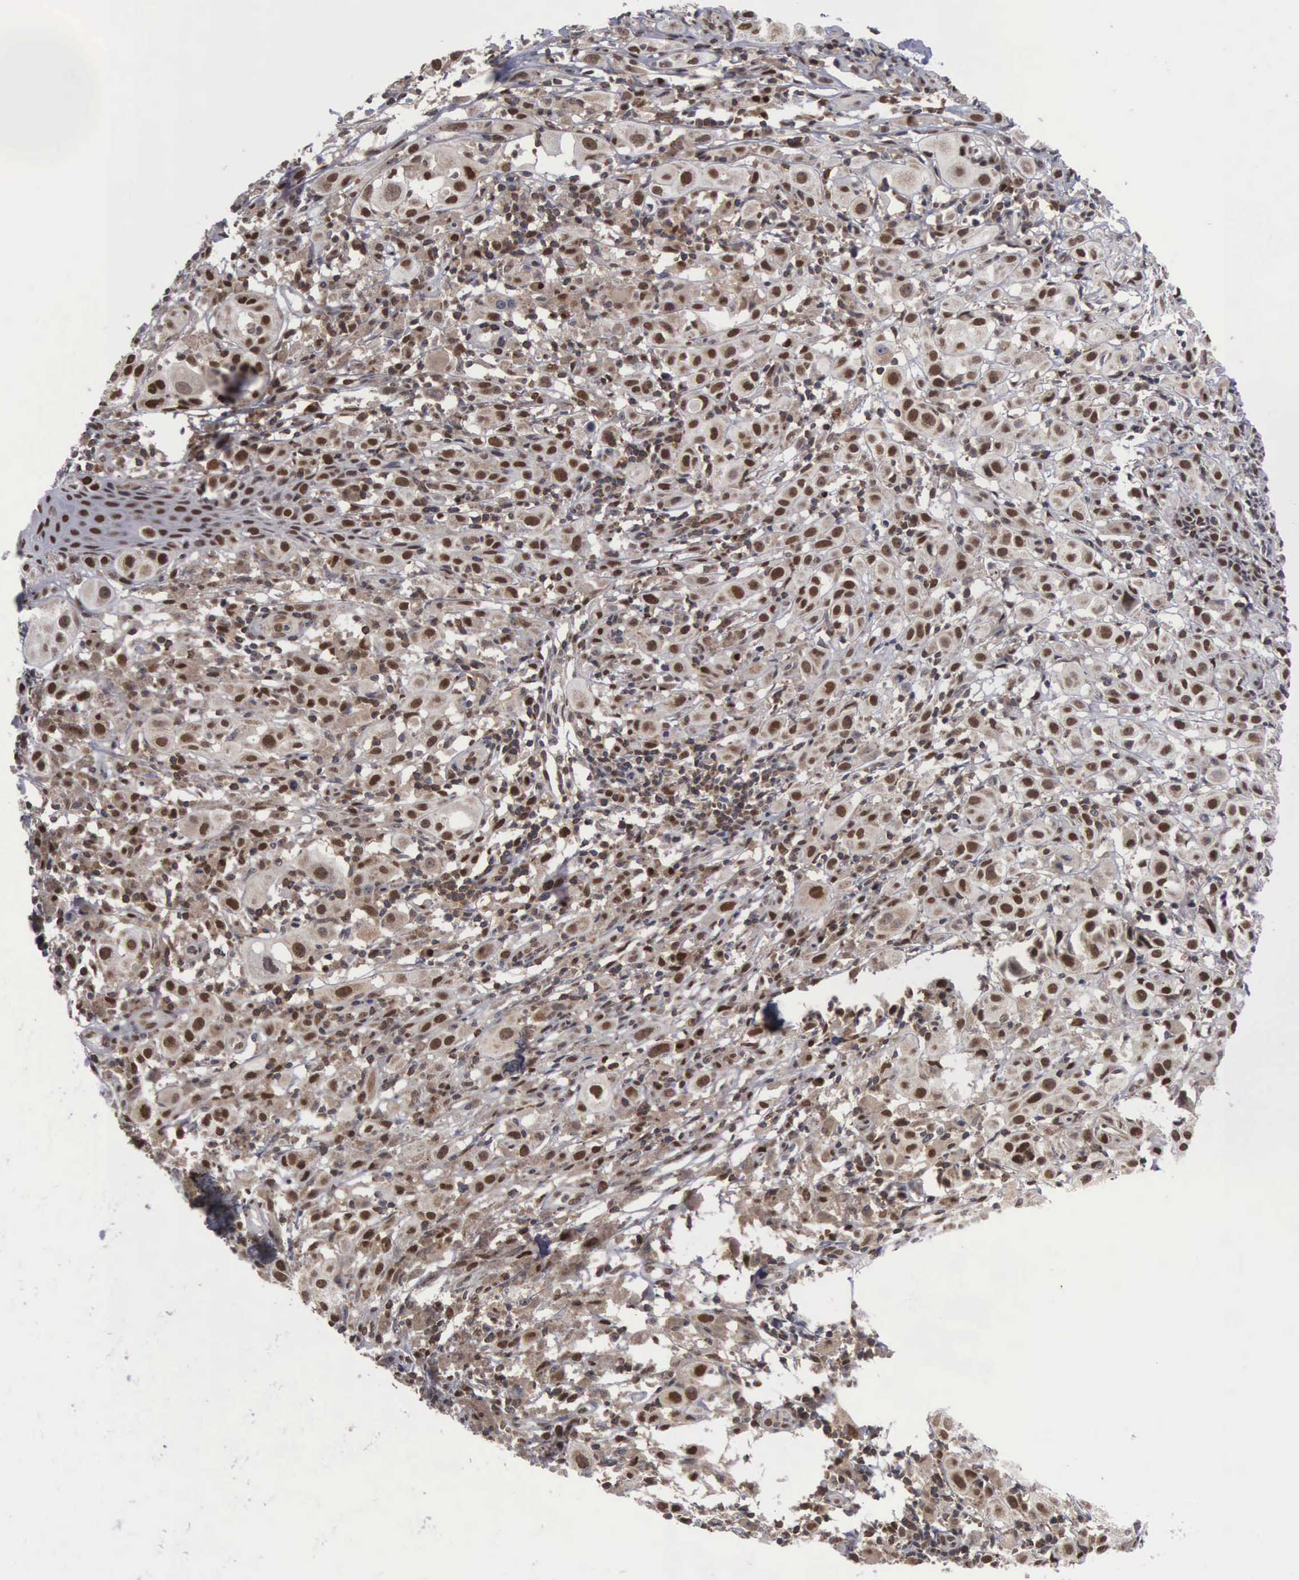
{"staining": {"intensity": "strong", "quantity": ">75%", "location": "cytoplasmic/membranous,nuclear"}, "tissue": "melanoma", "cell_type": "Tumor cells", "image_type": "cancer", "snomed": [{"axis": "morphology", "description": "Malignant melanoma, NOS"}, {"axis": "topography", "description": "Skin"}], "caption": "Protein positivity by IHC exhibits strong cytoplasmic/membranous and nuclear positivity in approximately >75% of tumor cells in melanoma.", "gene": "TRMT5", "patient": {"sex": "female", "age": 52}}